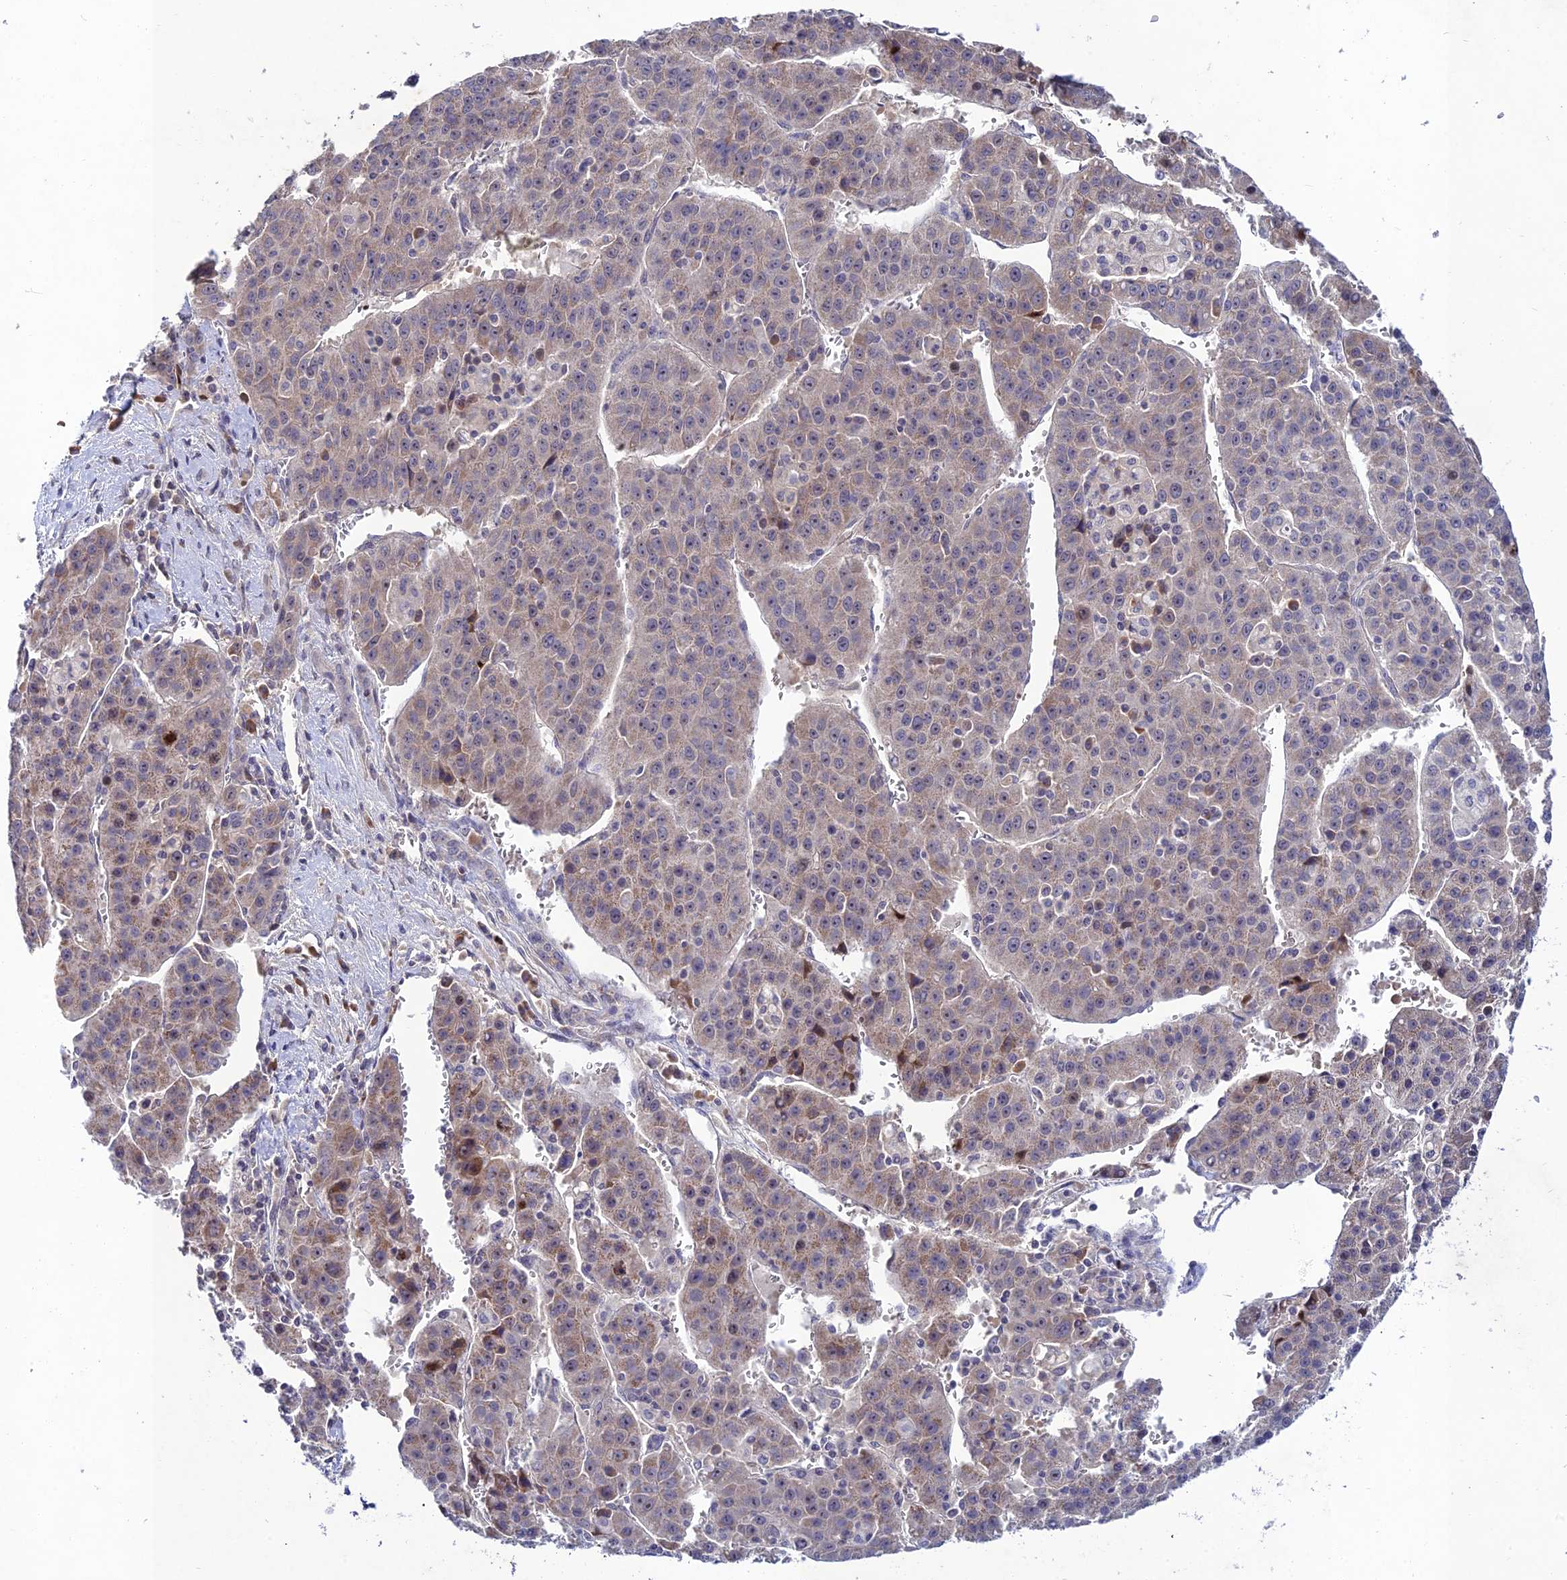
{"staining": {"intensity": "negative", "quantity": "none", "location": "none"}, "tissue": "liver cancer", "cell_type": "Tumor cells", "image_type": "cancer", "snomed": [{"axis": "morphology", "description": "Carcinoma, Hepatocellular, NOS"}, {"axis": "topography", "description": "Liver"}], "caption": "Histopathology image shows no significant protein expression in tumor cells of liver hepatocellular carcinoma. (DAB (3,3'-diaminobenzidine) IHC visualized using brightfield microscopy, high magnification).", "gene": "CHST5", "patient": {"sex": "female", "age": 53}}